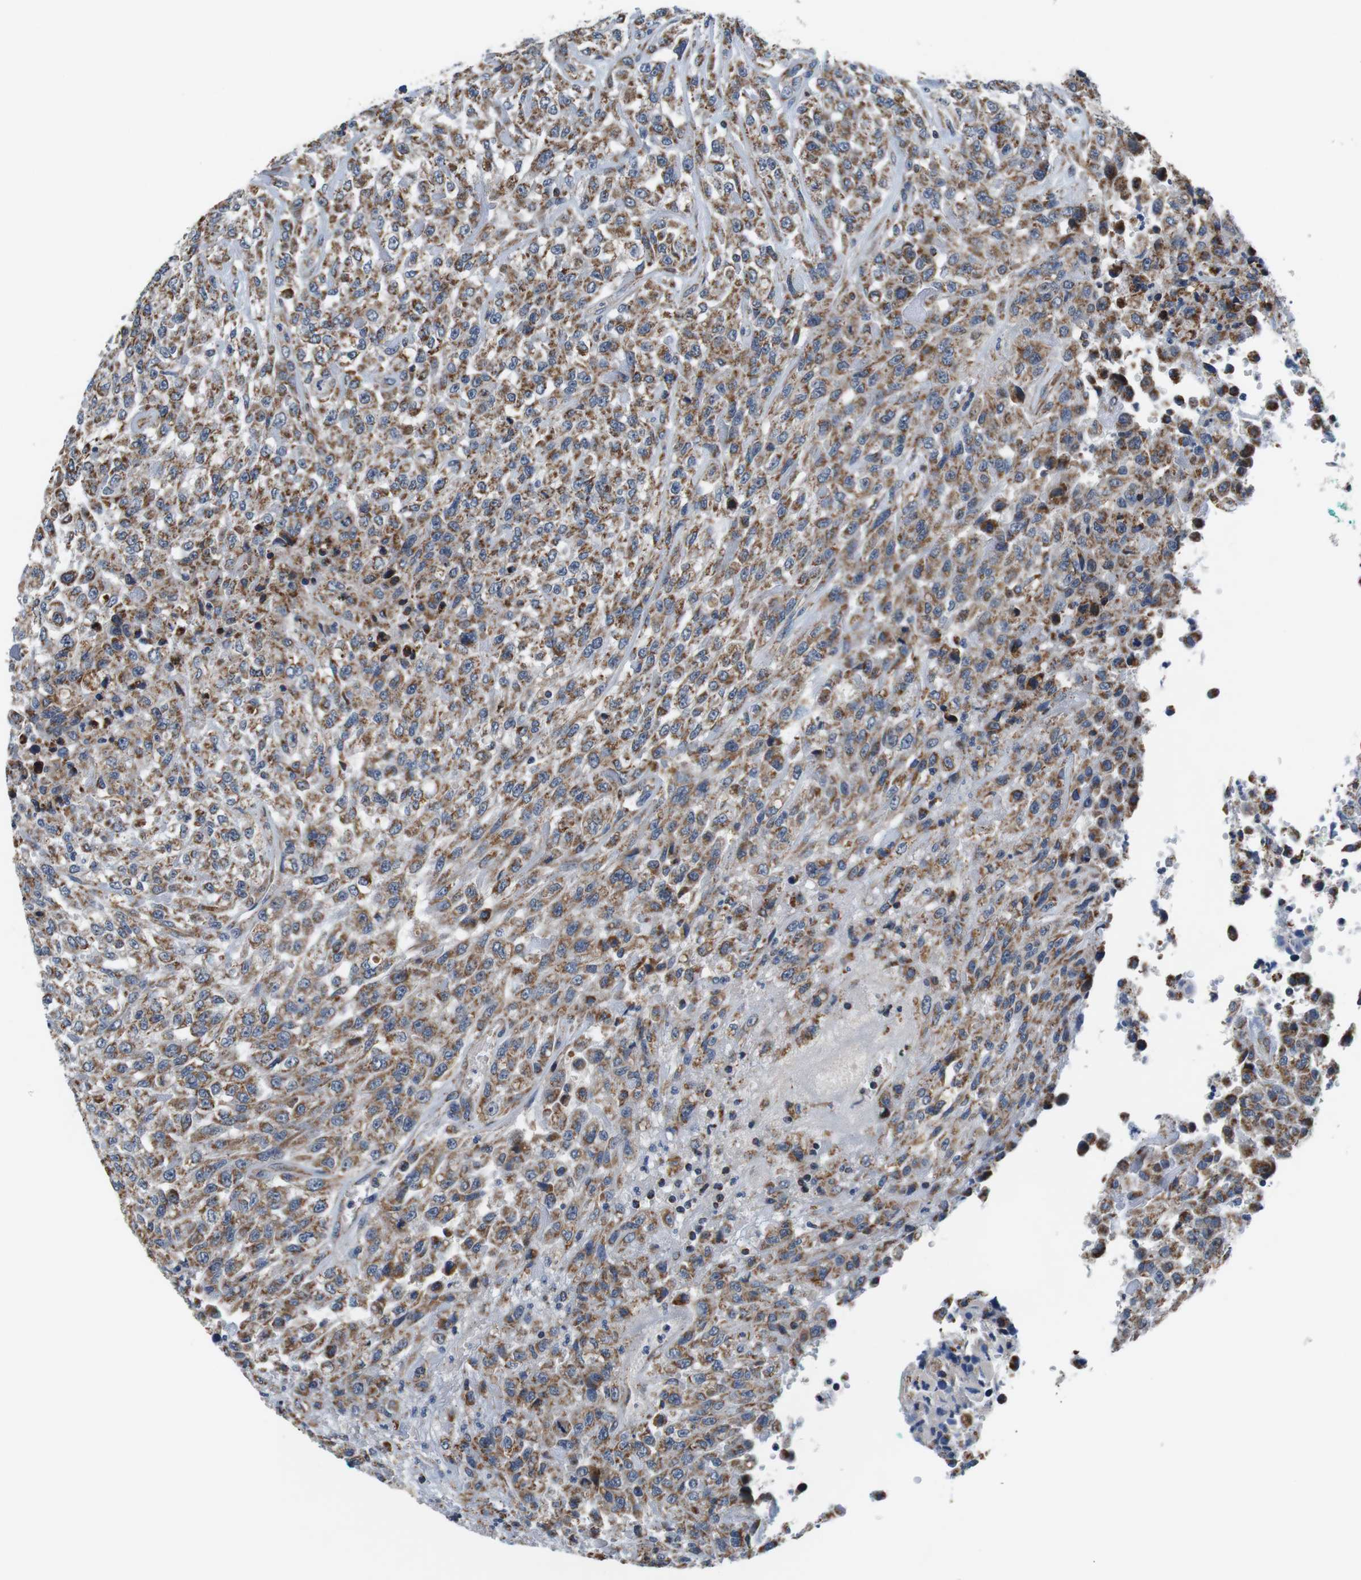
{"staining": {"intensity": "moderate", "quantity": ">75%", "location": "cytoplasmic/membranous"}, "tissue": "urothelial cancer", "cell_type": "Tumor cells", "image_type": "cancer", "snomed": [{"axis": "morphology", "description": "Urothelial carcinoma, High grade"}, {"axis": "topography", "description": "Urinary bladder"}], "caption": "The photomicrograph shows staining of high-grade urothelial carcinoma, revealing moderate cytoplasmic/membranous protein staining (brown color) within tumor cells. The protein of interest is shown in brown color, while the nuclei are stained blue.", "gene": "LRP4", "patient": {"sex": "male", "age": 46}}